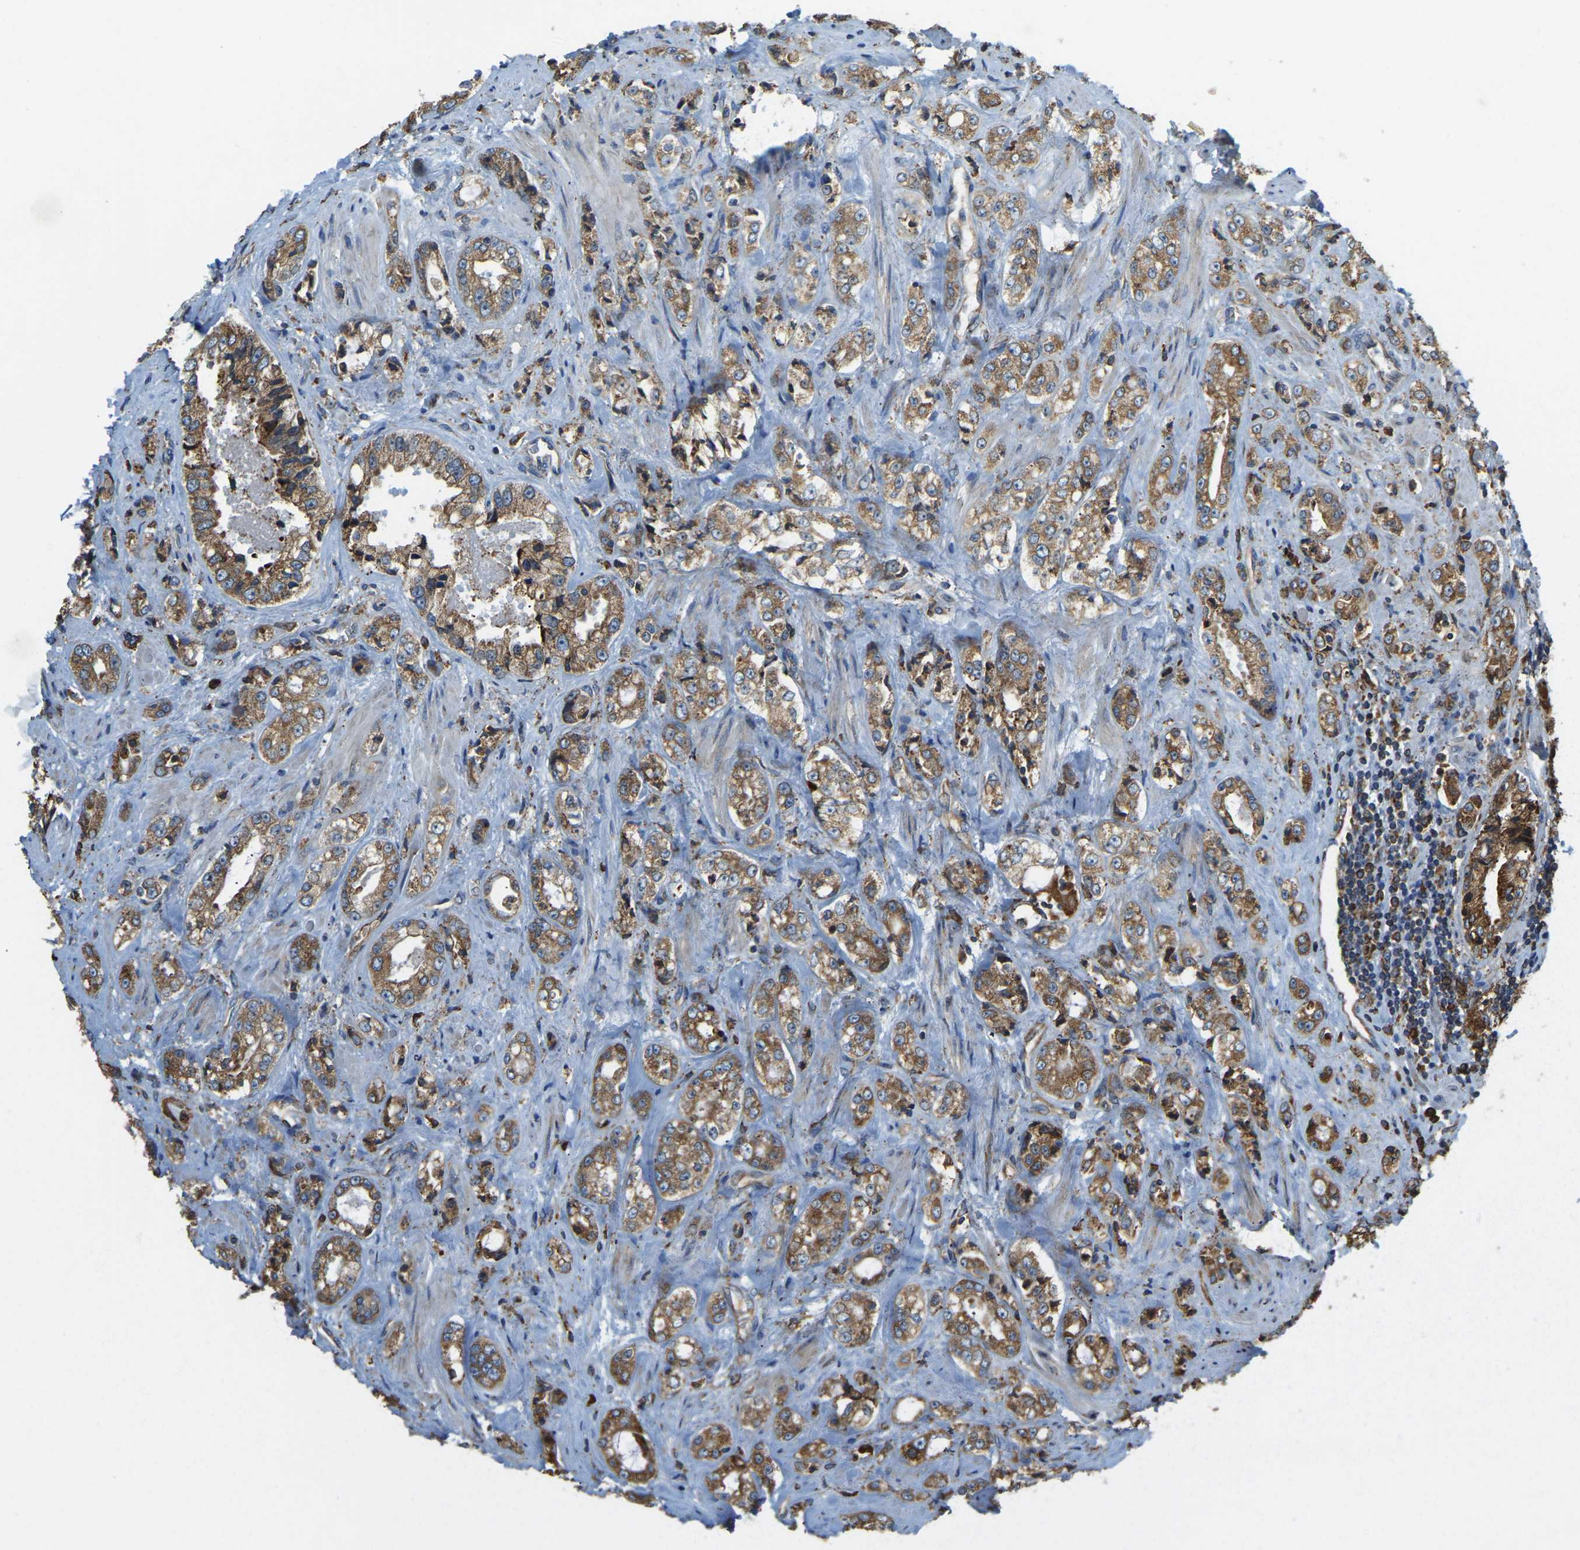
{"staining": {"intensity": "moderate", "quantity": ">75%", "location": "cytoplasmic/membranous"}, "tissue": "prostate cancer", "cell_type": "Tumor cells", "image_type": "cancer", "snomed": [{"axis": "morphology", "description": "Adenocarcinoma, High grade"}, {"axis": "topography", "description": "Prostate"}], "caption": "Immunohistochemistry (DAB (3,3'-diaminobenzidine)) staining of high-grade adenocarcinoma (prostate) displays moderate cytoplasmic/membranous protein staining in about >75% of tumor cells.", "gene": "RNF115", "patient": {"sex": "male", "age": 61}}